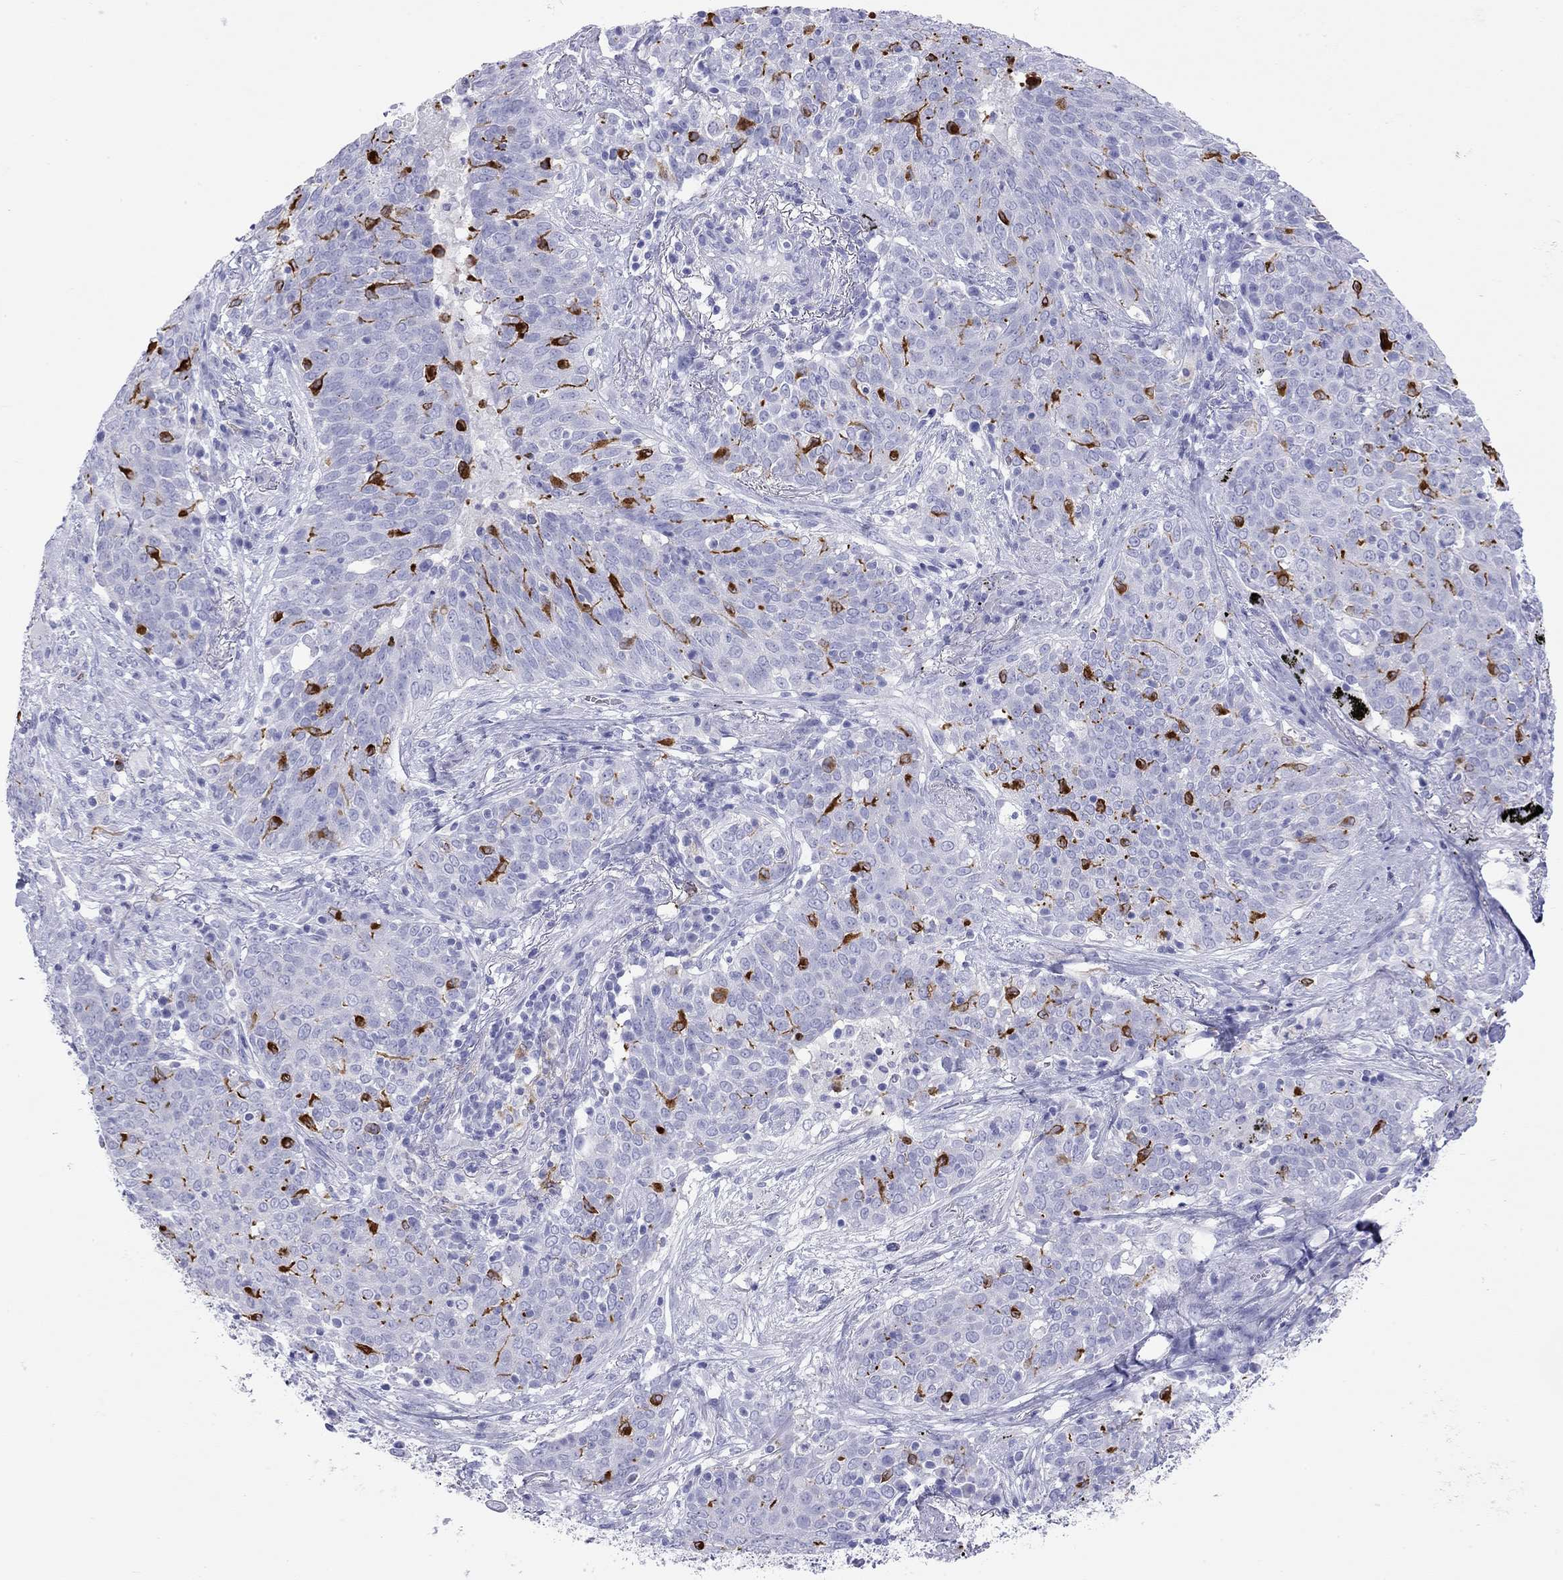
{"staining": {"intensity": "negative", "quantity": "none", "location": "none"}, "tissue": "lung cancer", "cell_type": "Tumor cells", "image_type": "cancer", "snomed": [{"axis": "morphology", "description": "Squamous cell carcinoma, NOS"}, {"axis": "topography", "description": "Lung"}], "caption": "Tumor cells are negative for brown protein staining in lung cancer. (Immunohistochemistry, brightfield microscopy, high magnification).", "gene": "HLA-DQB2", "patient": {"sex": "male", "age": 82}}